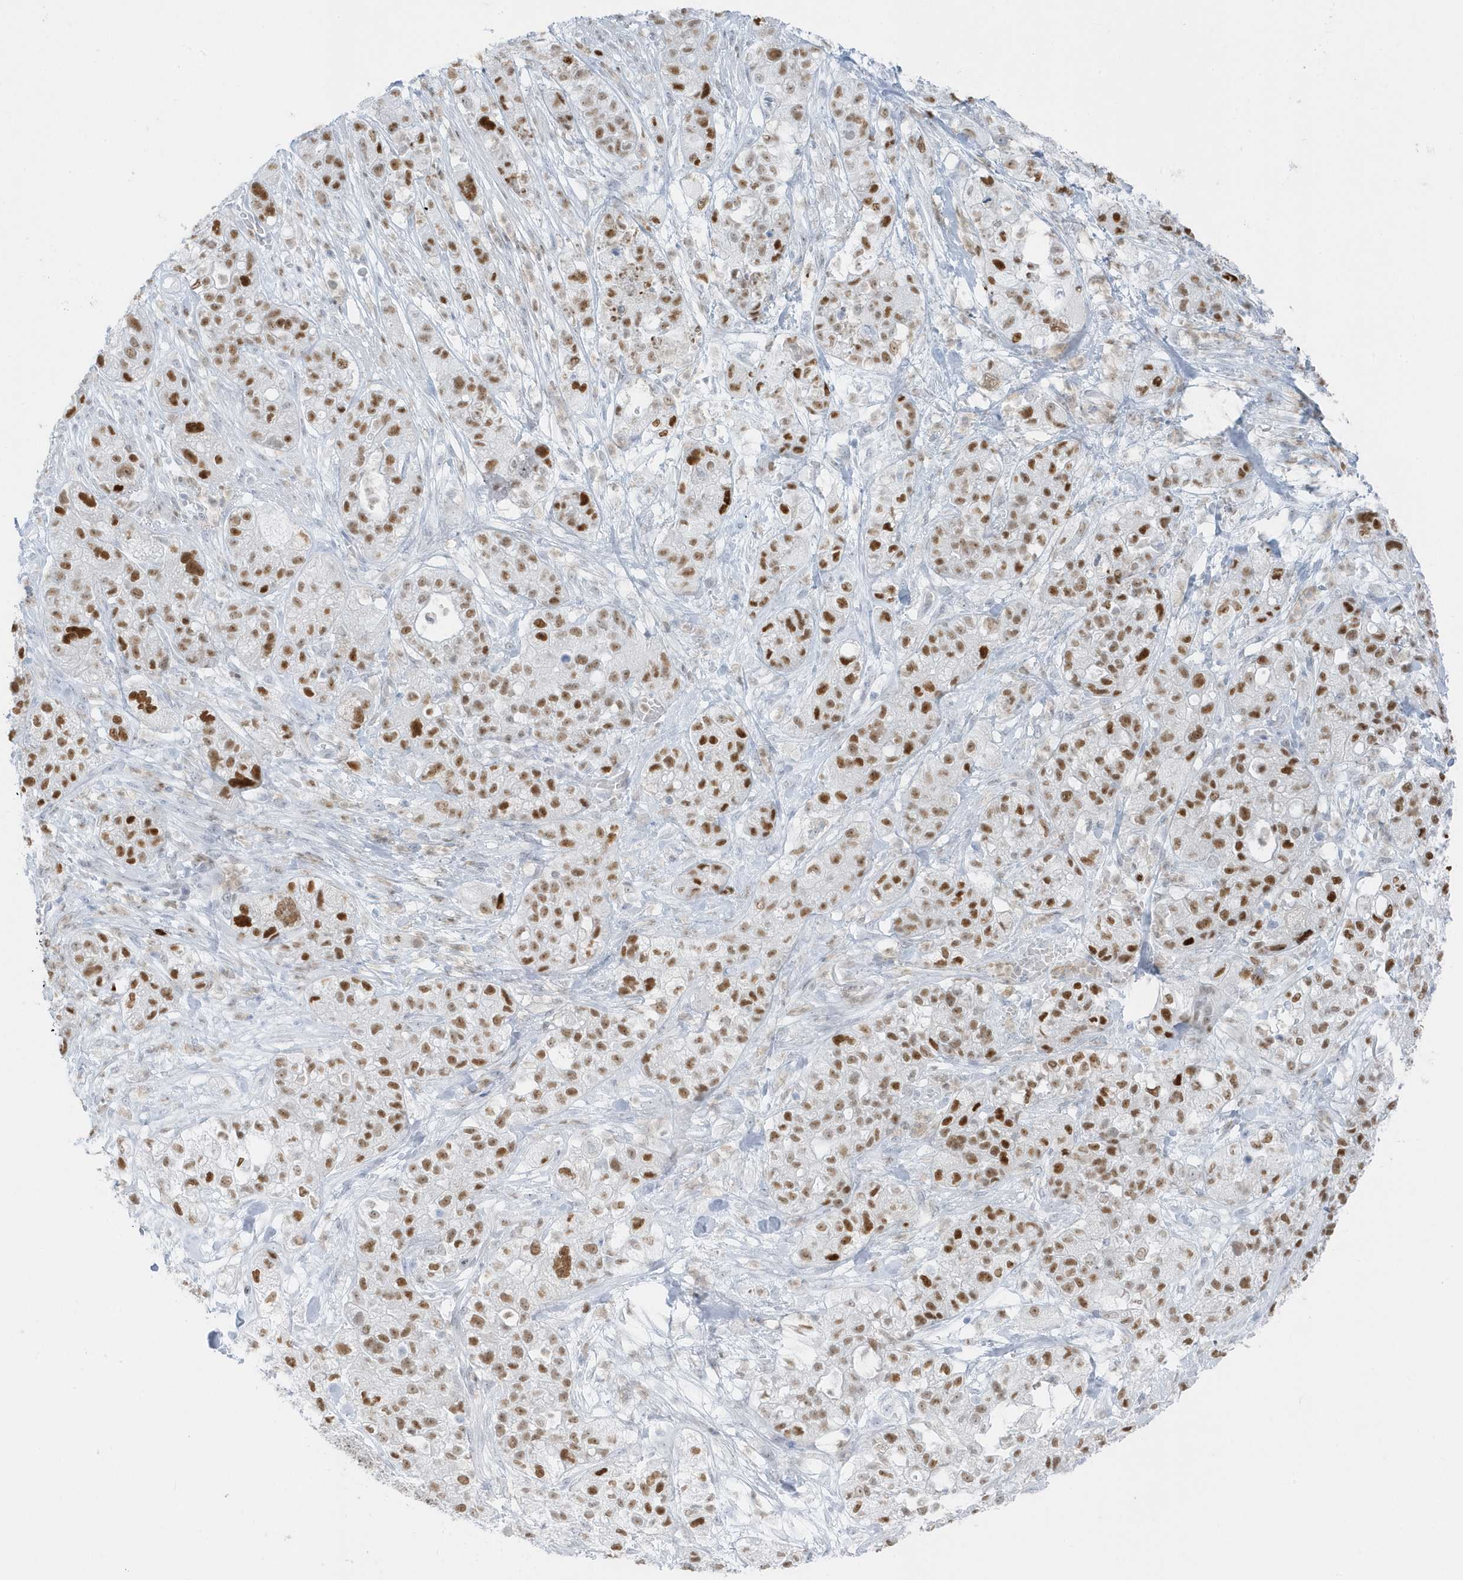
{"staining": {"intensity": "moderate", "quantity": ">75%", "location": "nuclear"}, "tissue": "pancreatic cancer", "cell_type": "Tumor cells", "image_type": "cancer", "snomed": [{"axis": "morphology", "description": "Adenocarcinoma, NOS"}, {"axis": "topography", "description": "Pancreas"}], "caption": "Immunohistochemistry (IHC) photomicrograph of neoplastic tissue: pancreatic cancer (adenocarcinoma) stained using immunohistochemistry (IHC) displays medium levels of moderate protein expression localized specifically in the nuclear of tumor cells, appearing as a nuclear brown color.", "gene": "SMIM34", "patient": {"sex": "female", "age": 78}}